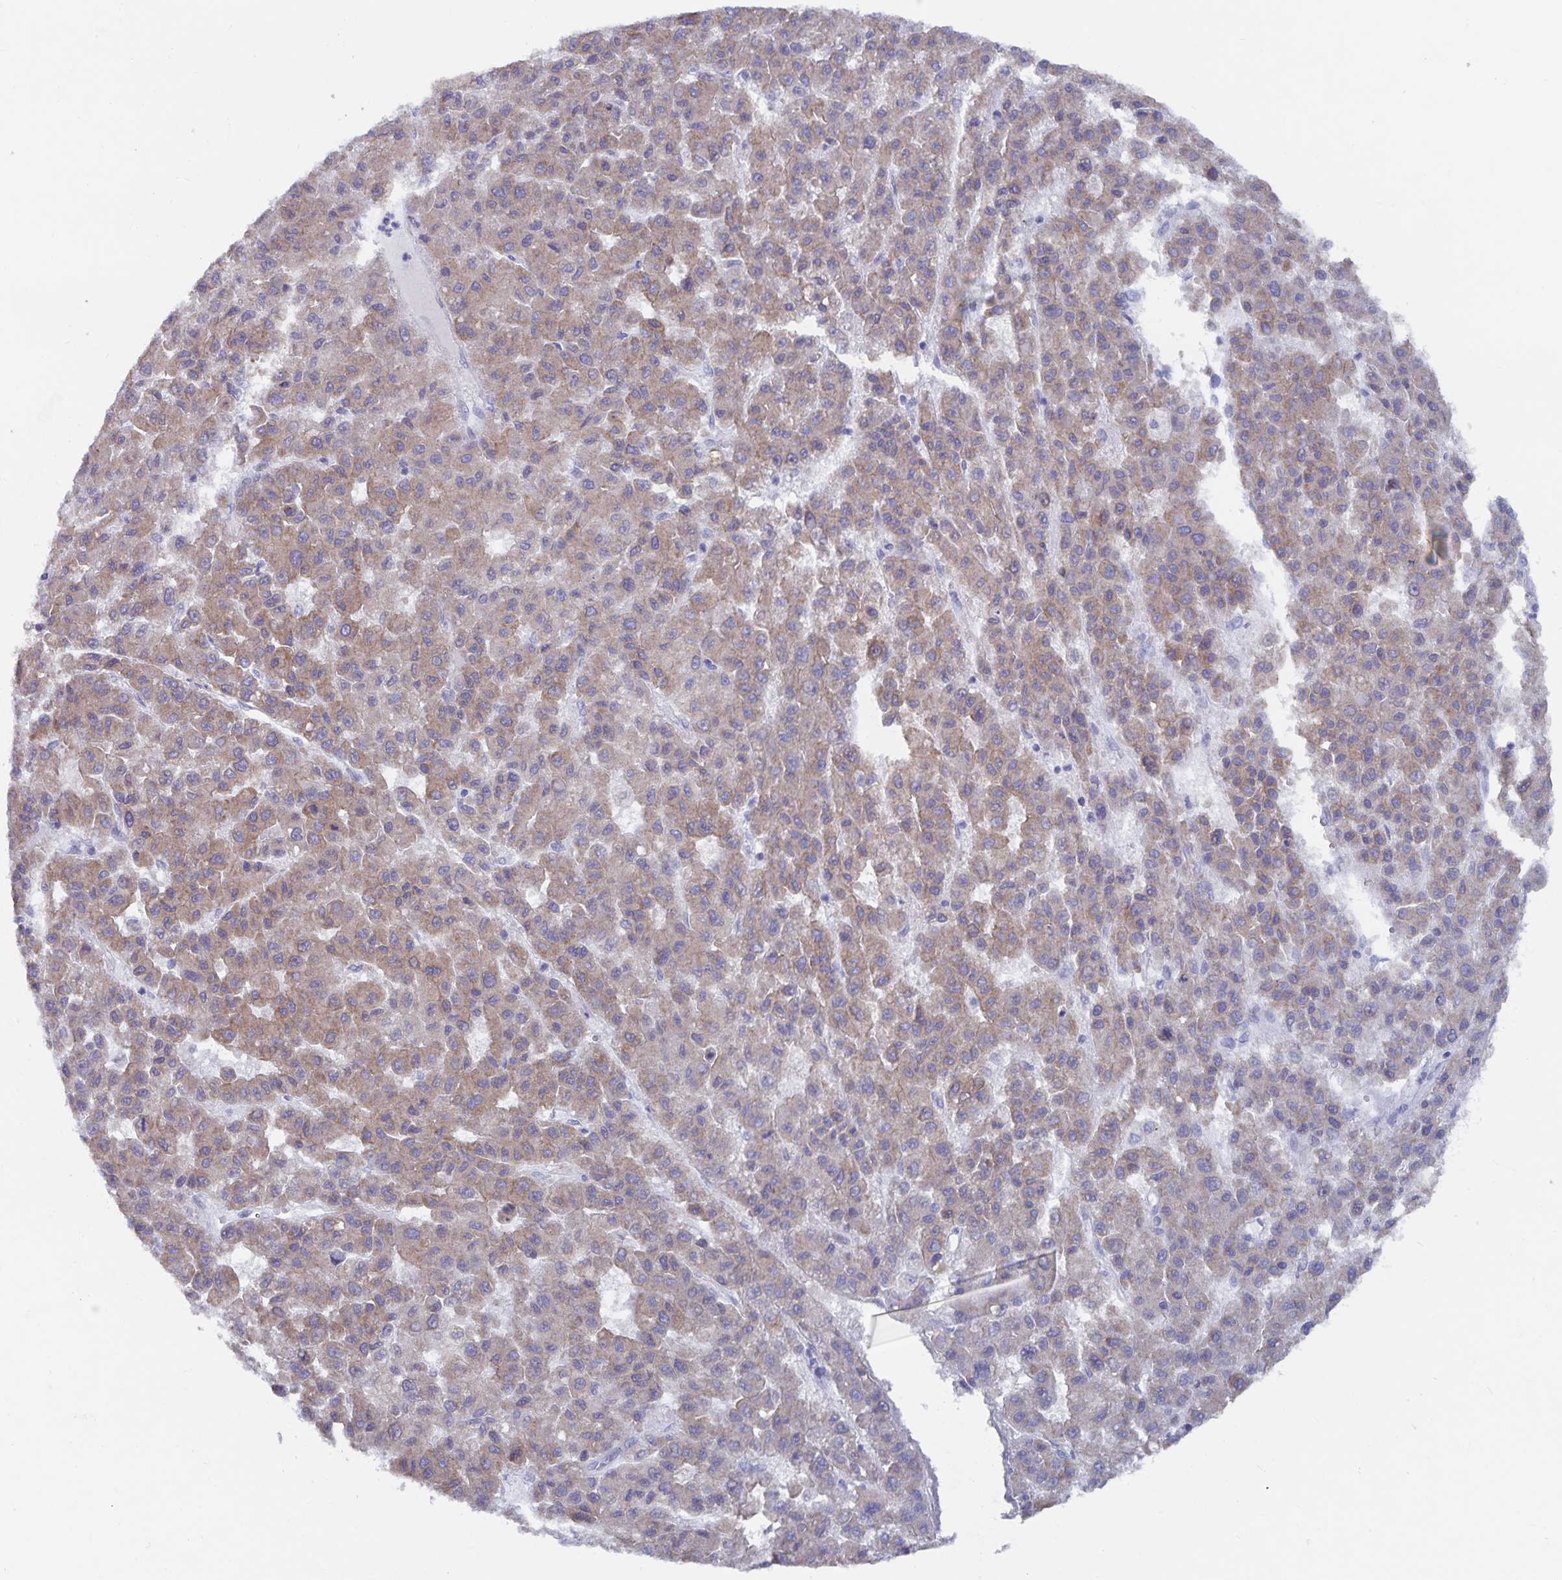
{"staining": {"intensity": "weak", "quantity": "25%-75%", "location": "cytoplasmic/membranous"}, "tissue": "liver cancer", "cell_type": "Tumor cells", "image_type": "cancer", "snomed": [{"axis": "morphology", "description": "Carcinoma, Hepatocellular, NOS"}, {"axis": "topography", "description": "Liver"}], "caption": "Immunohistochemical staining of hepatocellular carcinoma (liver) shows low levels of weak cytoplasmic/membranous positivity in about 25%-75% of tumor cells.", "gene": "ZIK1", "patient": {"sex": "male", "age": 70}}